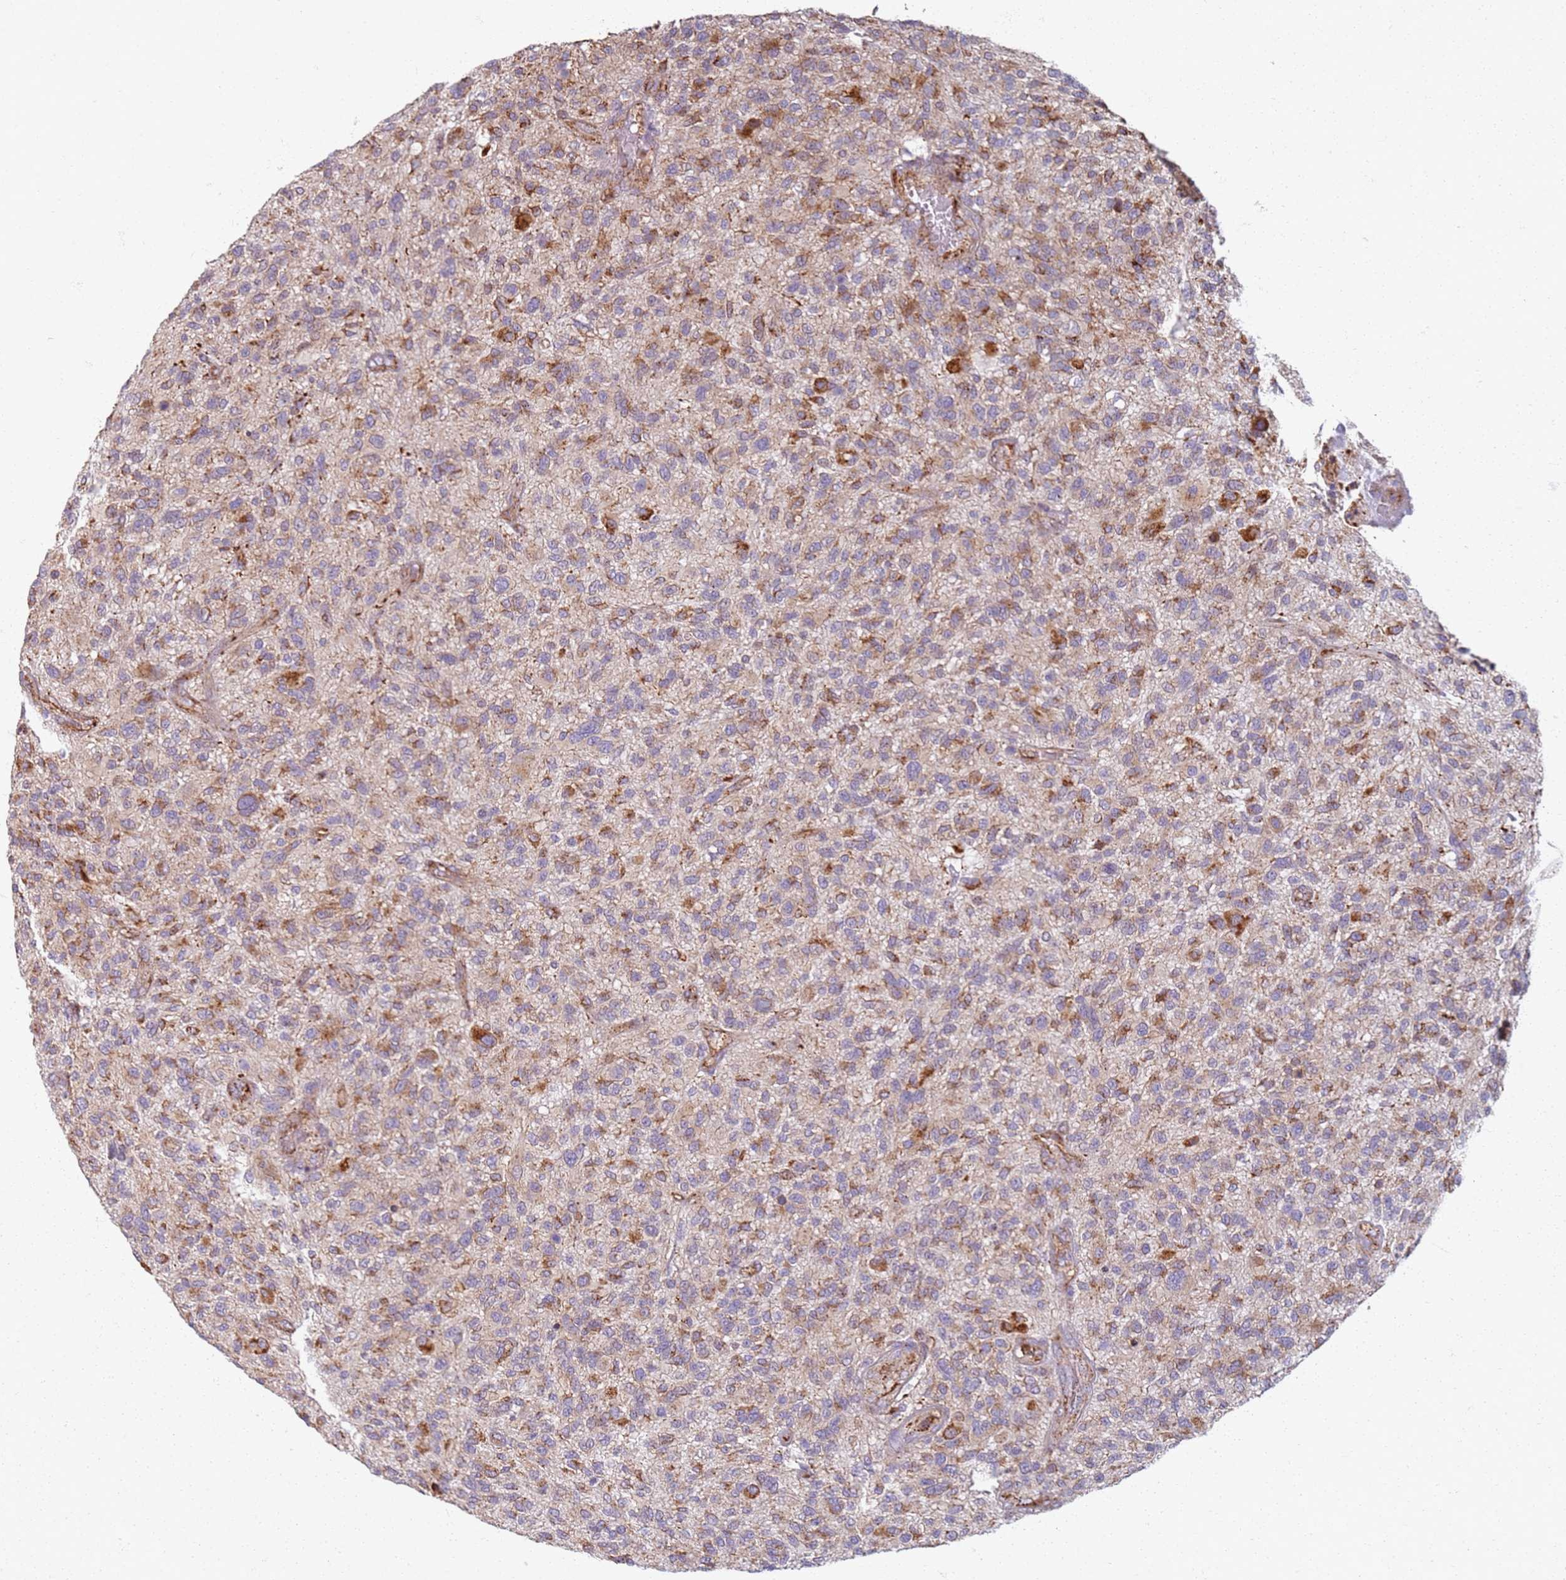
{"staining": {"intensity": "strong", "quantity": "25%-75%", "location": "cytoplasmic/membranous"}, "tissue": "glioma", "cell_type": "Tumor cells", "image_type": "cancer", "snomed": [{"axis": "morphology", "description": "Glioma, malignant, High grade"}, {"axis": "topography", "description": "Brain"}], "caption": "Protein staining shows strong cytoplasmic/membranous staining in about 25%-75% of tumor cells in malignant high-grade glioma. Ihc stains the protein of interest in brown and the nuclei are stained blue.", "gene": "PROKR2", "patient": {"sex": "male", "age": 47}}